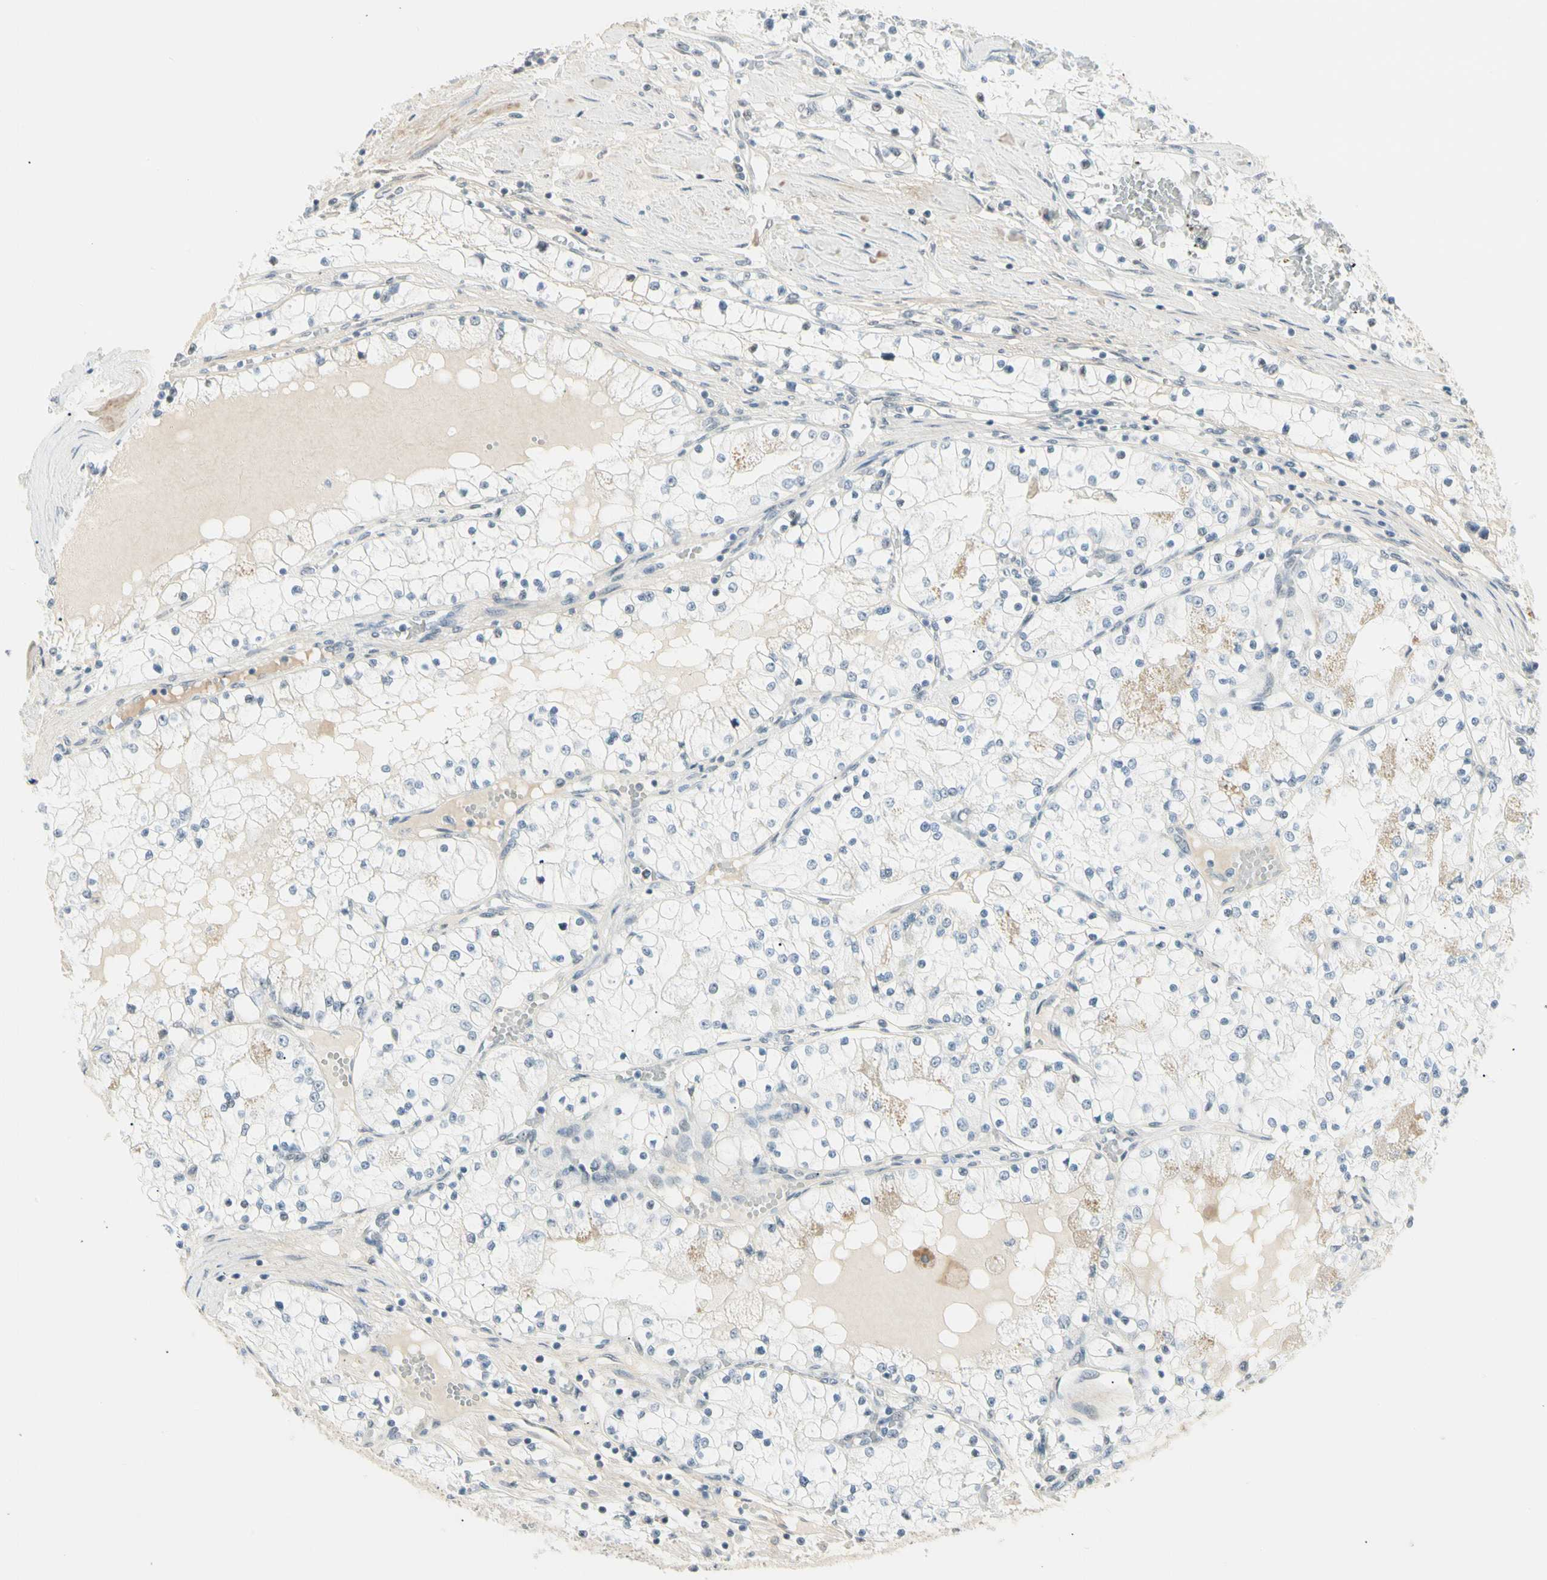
{"staining": {"intensity": "negative", "quantity": "none", "location": "none"}, "tissue": "renal cancer", "cell_type": "Tumor cells", "image_type": "cancer", "snomed": [{"axis": "morphology", "description": "Adenocarcinoma, NOS"}, {"axis": "topography", "description": "Kidney"}], "caption": "Photomicrograph shows no protein expression in tumor cells of renal cancer (adenocarcinoma) tissue.", "gene": "ASPN", "patient": {"sex": "male", "age": 68}}